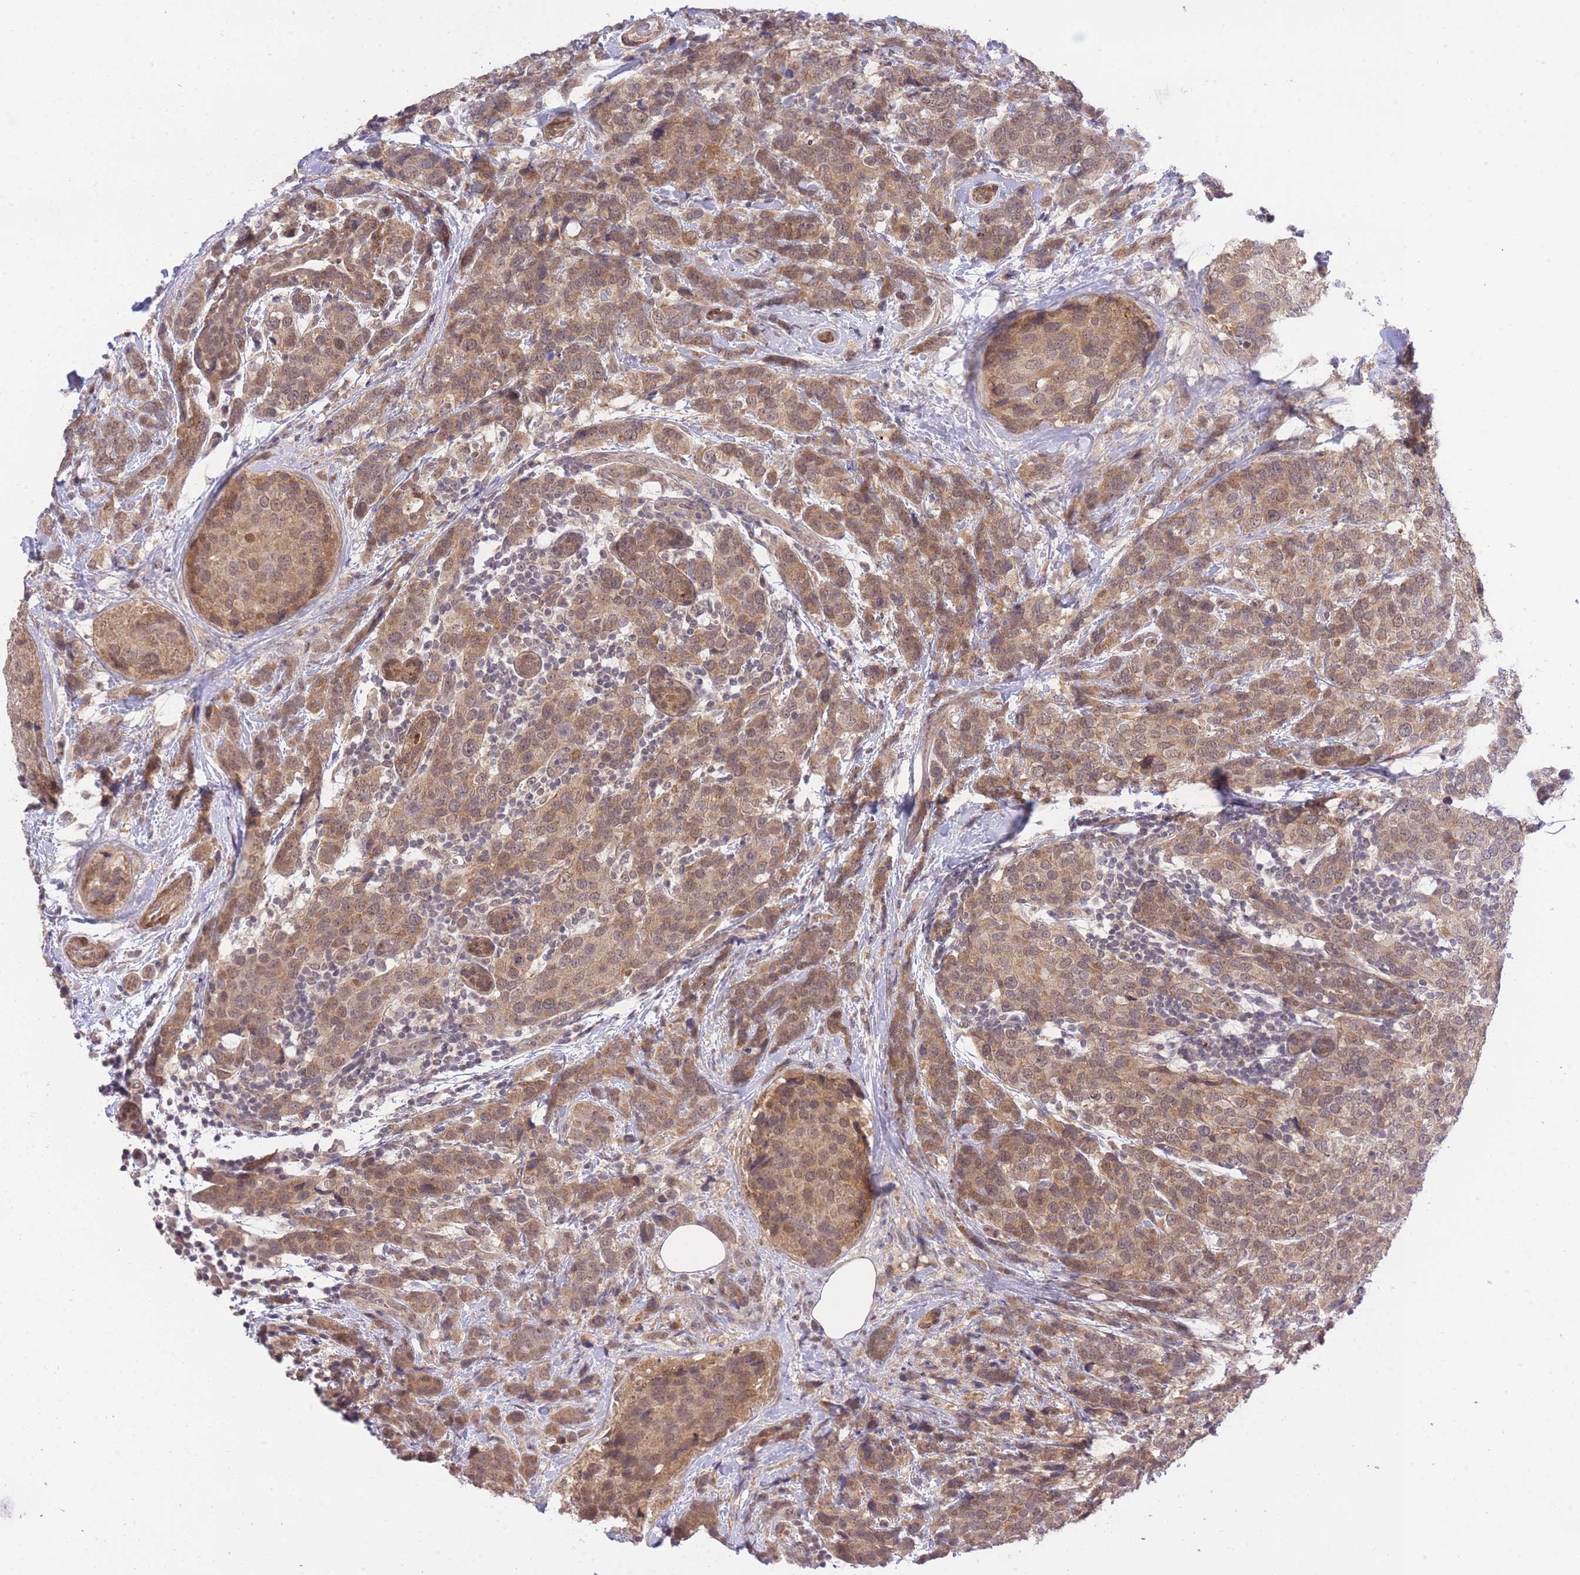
{"staining": {"intensity": "moderate", "quantity": ">75%", "location": "cytoplasmic/membranous,nuclear"}, "tissue": "breast cancer", "cell_type": "Tumor cells", "image_type": "cancer", "snomed": [{"axis": "morphology", "description": "Lobular carcinoma"}, {"axis": "topography", "description": "Breast"}], "caption": "Tumor cells demonstrate moderate cytoplasmic/membranous and nuclear staining in about >75% of cells in breast cancer (lobular carcinoma).", "gene": "ELOA2", "patient": {"sex": "female", "age": 59}}